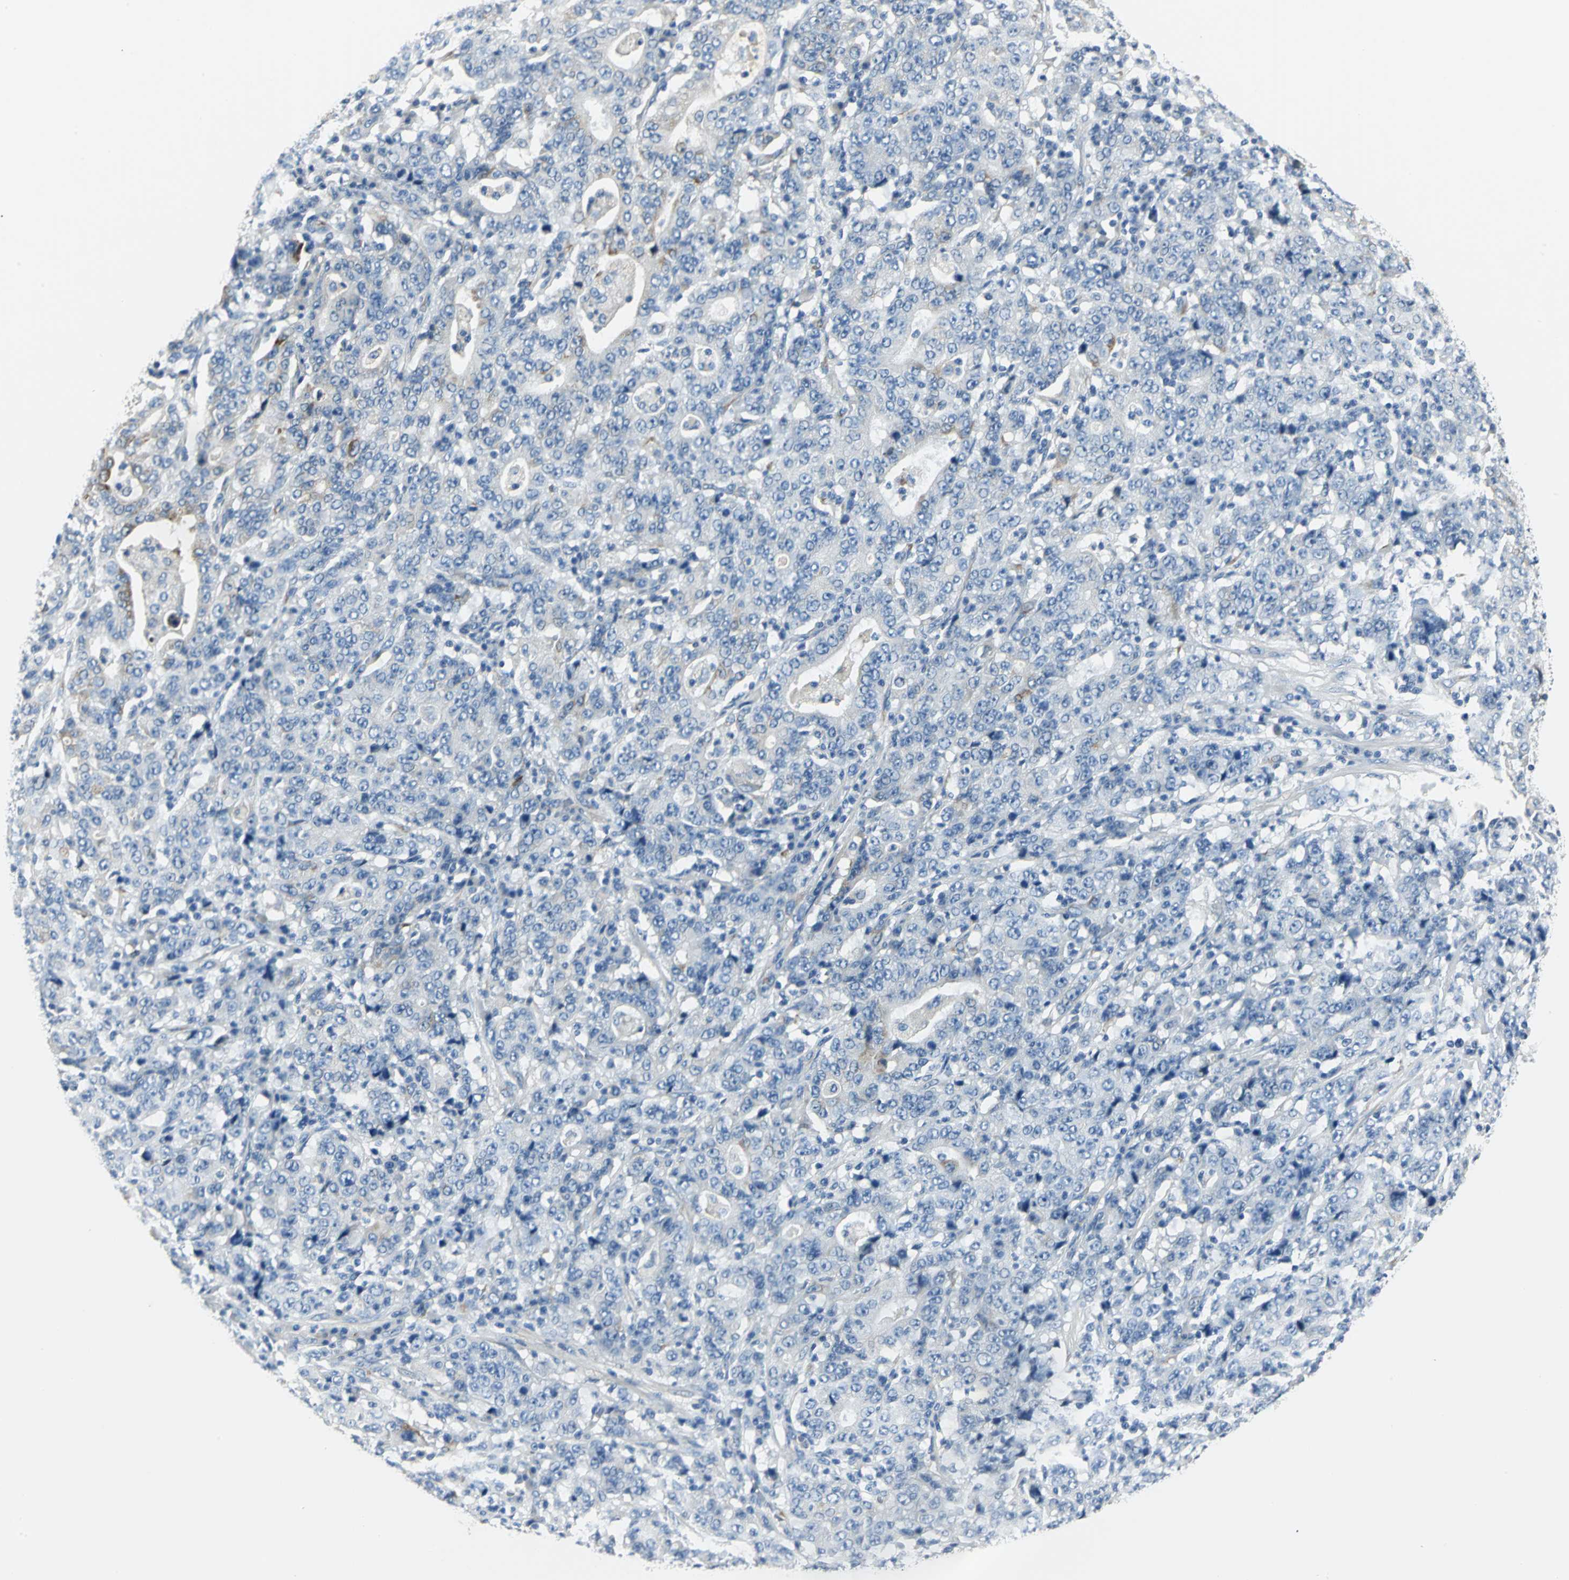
{"staining": {"intensity": "negative", "quantity": "none", "location": "none"}, "tissue": "stomach cancer", "cell_type": "Tumor cells", "image_type": "cancer", "snomed": [{"axis": "morphology", "description": "Normal tissue, NOS"}, {"axis": "morphology", "description": "Adenocarcinoma, NOS"}, {"axis": "topography", "description": "Stomach, upper"}, {"axis": "topography", "description": "Stomach"}], "caption": "An image of adenocarcinoma (stomach) stained for a protein reveals no brown staining in tumor cells.", "gene": "B3GNT2", "patient": {"sex": "male", "age": 59}}